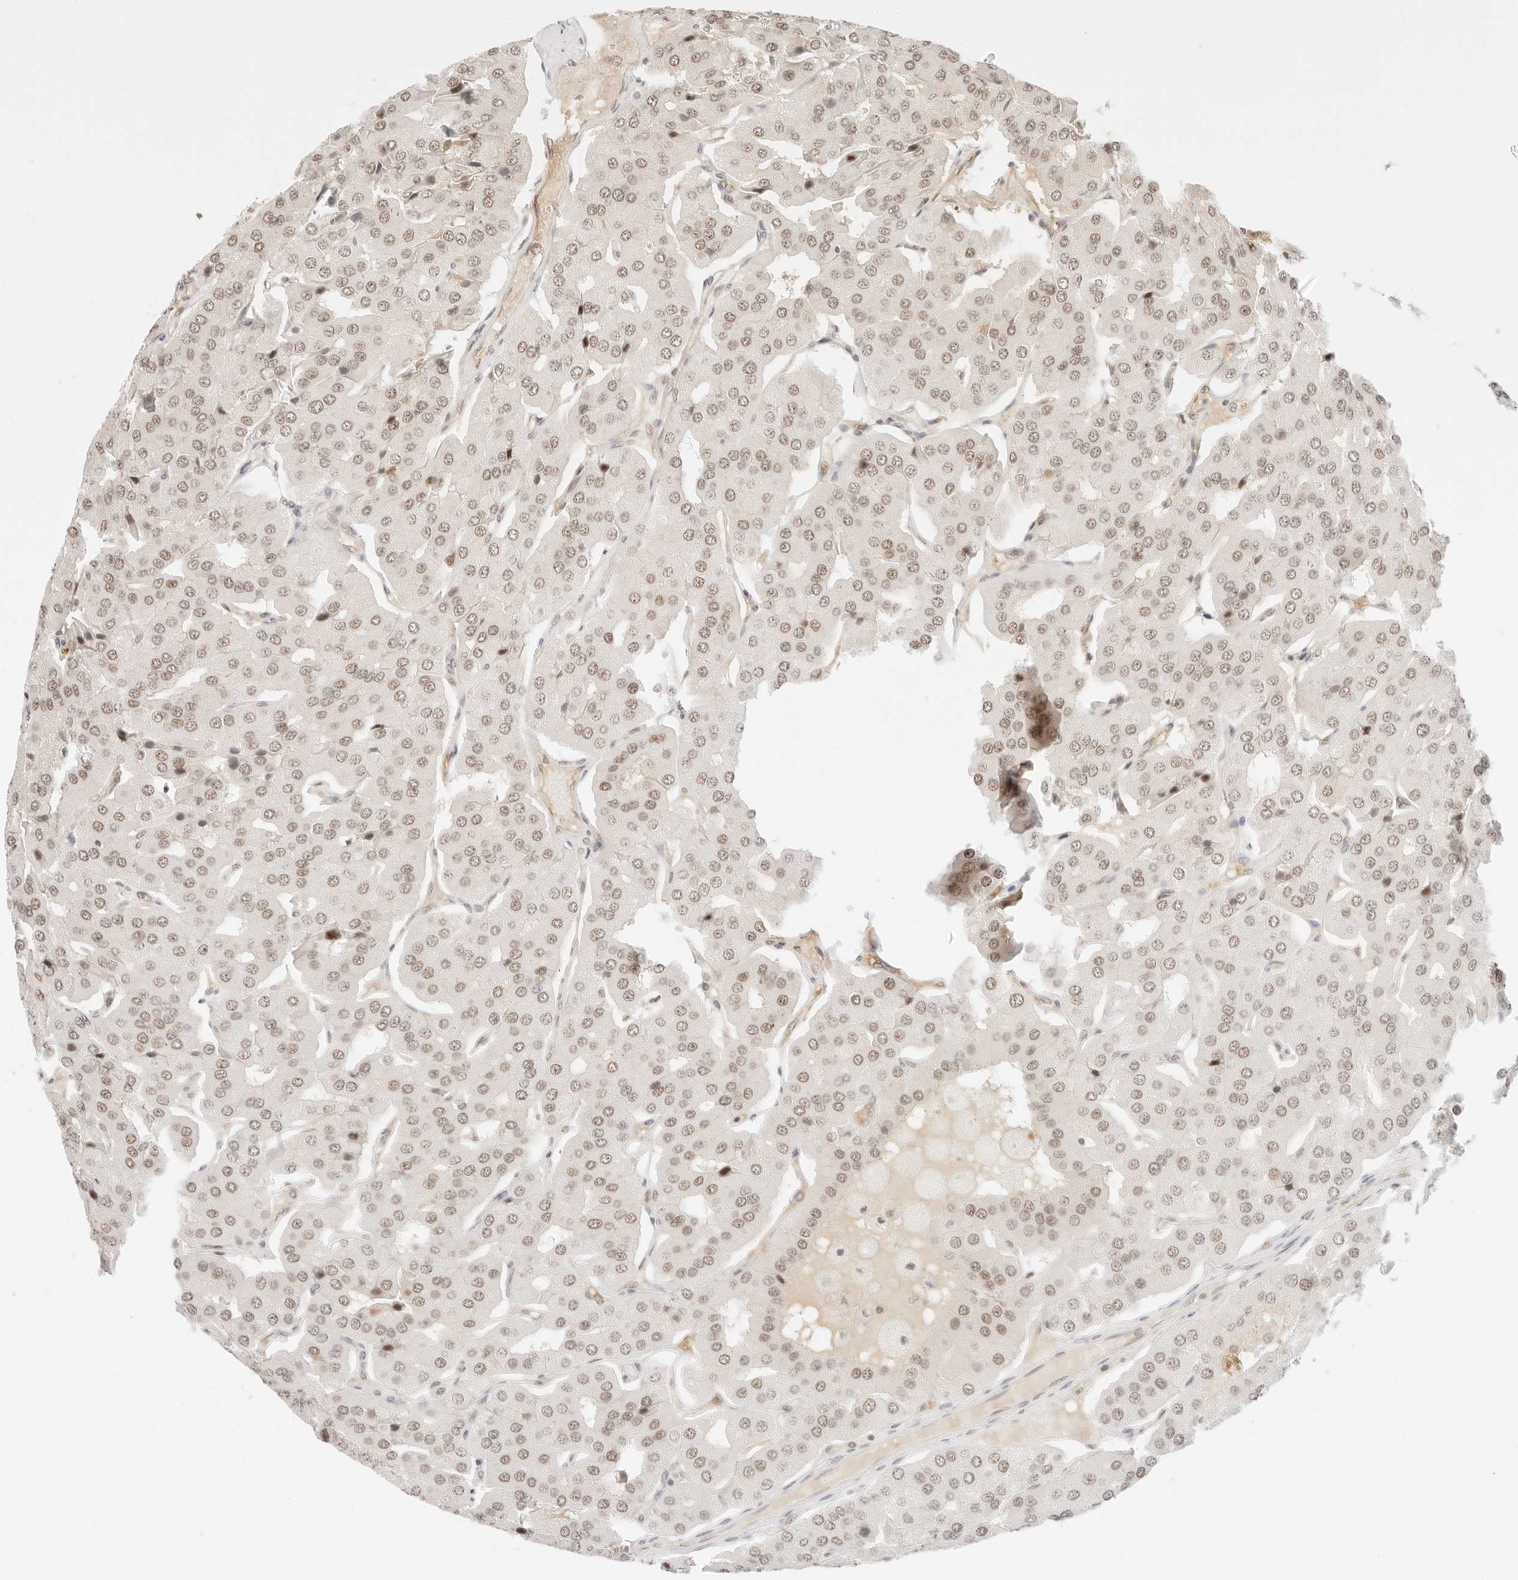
{"staining": {"intensity": "weak", "quantity": "25%-75%", "location": "nuclear"}, "tissue": "parathyroid gland", "cell_type": "Glandular cells", "image_type": "normal", "snomed": [{"axis": "morphology", "description": "Normal tissue, NOS"}, {"axis": "morphology", "description": "Adenoma, NOS"}, {"axis": "topography", "description": "Parathyroid gland"}], "caption": "Protein staining reveals weak nuclear staining in about 25%-75% of glandular cells in benign parathyroid gland. (IHC, brightfield microscopy, high magnification).", "gene": "ITGA6", "patient": {"sex": "female", "age": 86}}